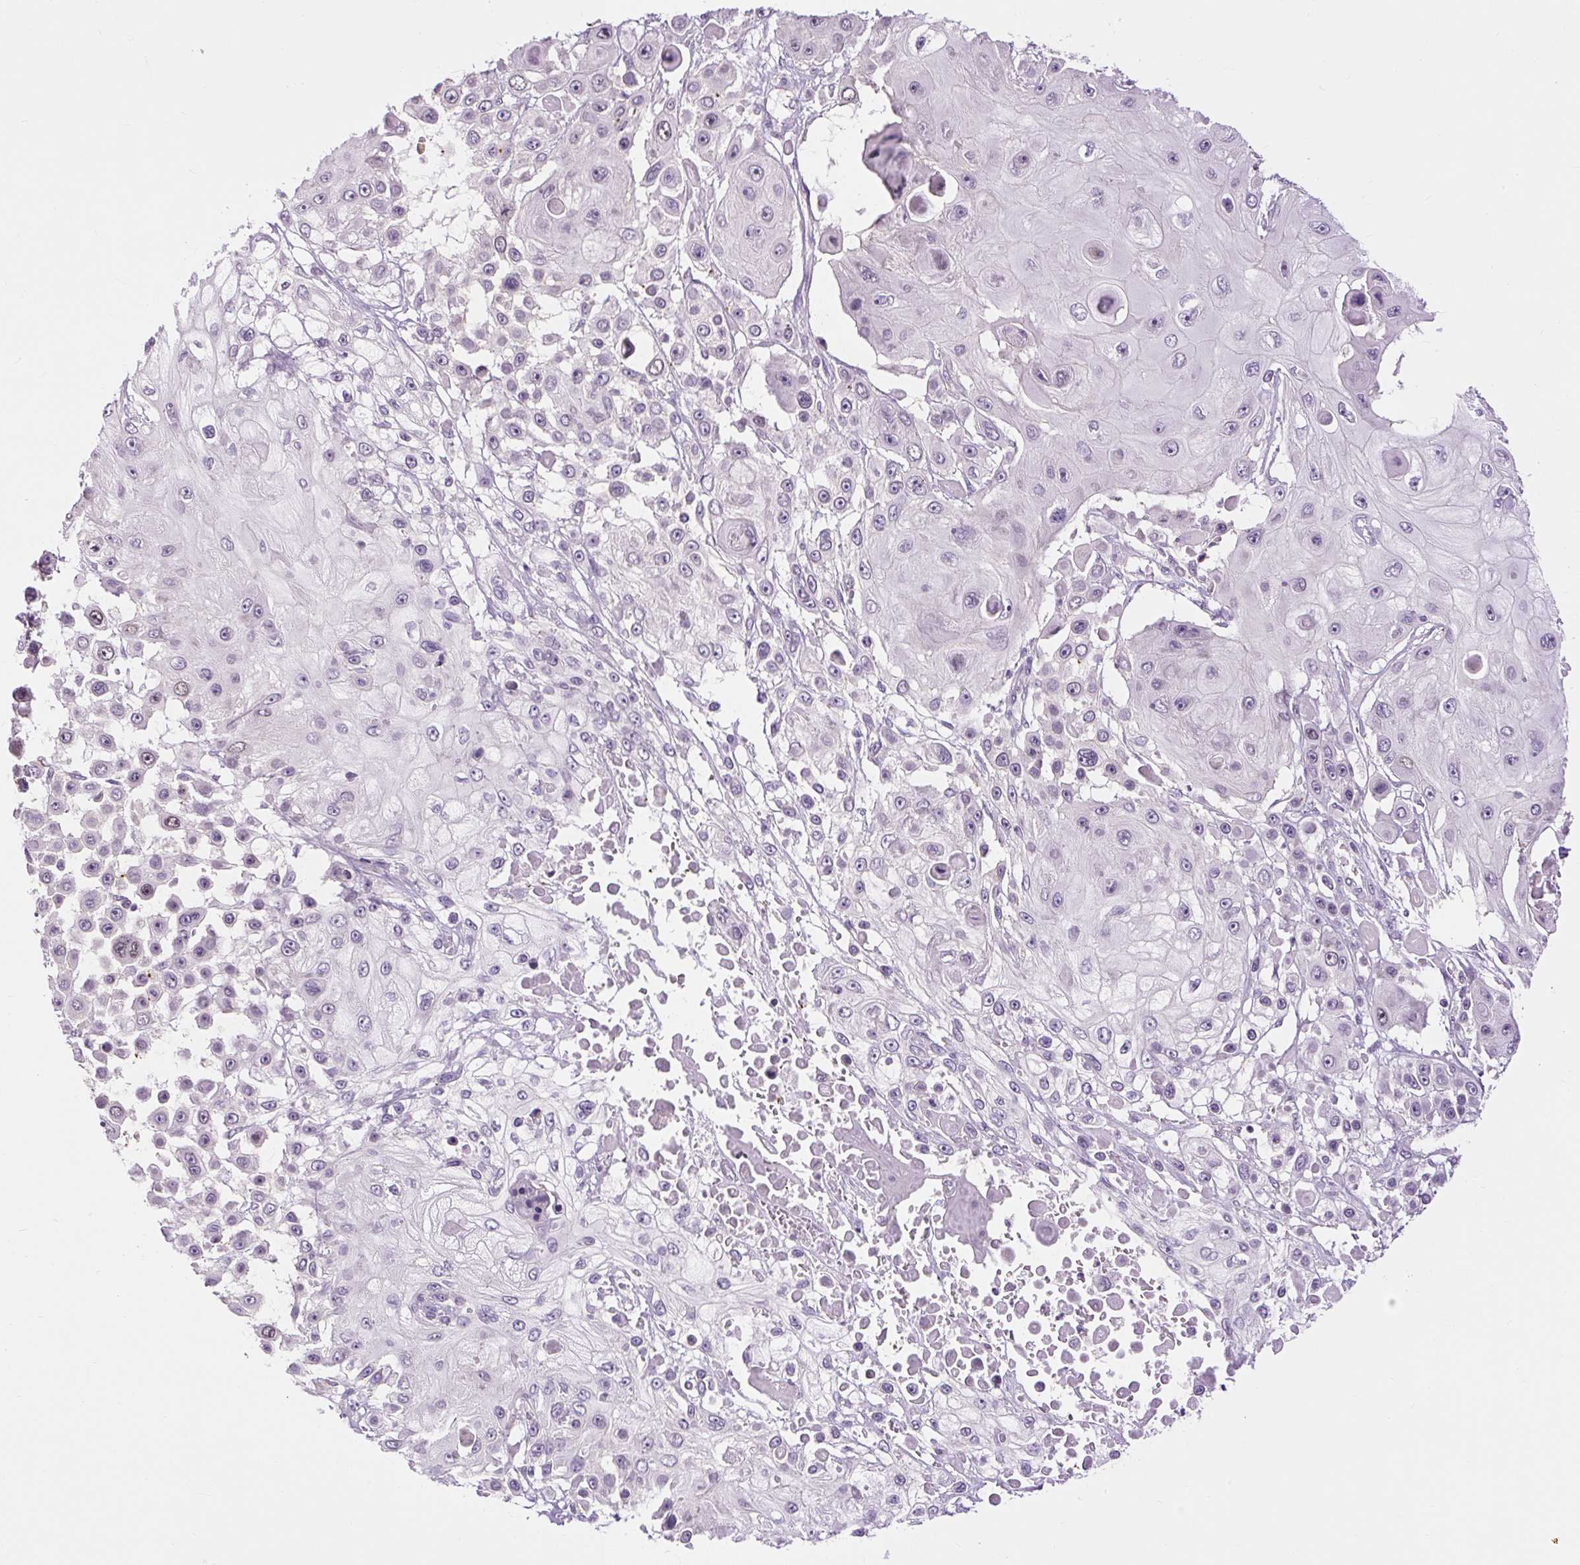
{"staining": {"intensity": "weak", "quantity": "<25%", "location": "nuclear"}, "tissue": "skin cancer", "cell_type": "Tumor cells", "image_type": "cancer", "snomed": [{"axis": "morphology", "description": "Squamous cell carcinoma, NOS"}, {"axis": "topography", "description": "Skin"}], "caption": "Skin cancer stained for a protein using immunohistochemistry (IHC) reveals no staining tumor cells.", "gene": "RACGAP1", "patient": {"sex": "male", "age": 67}}